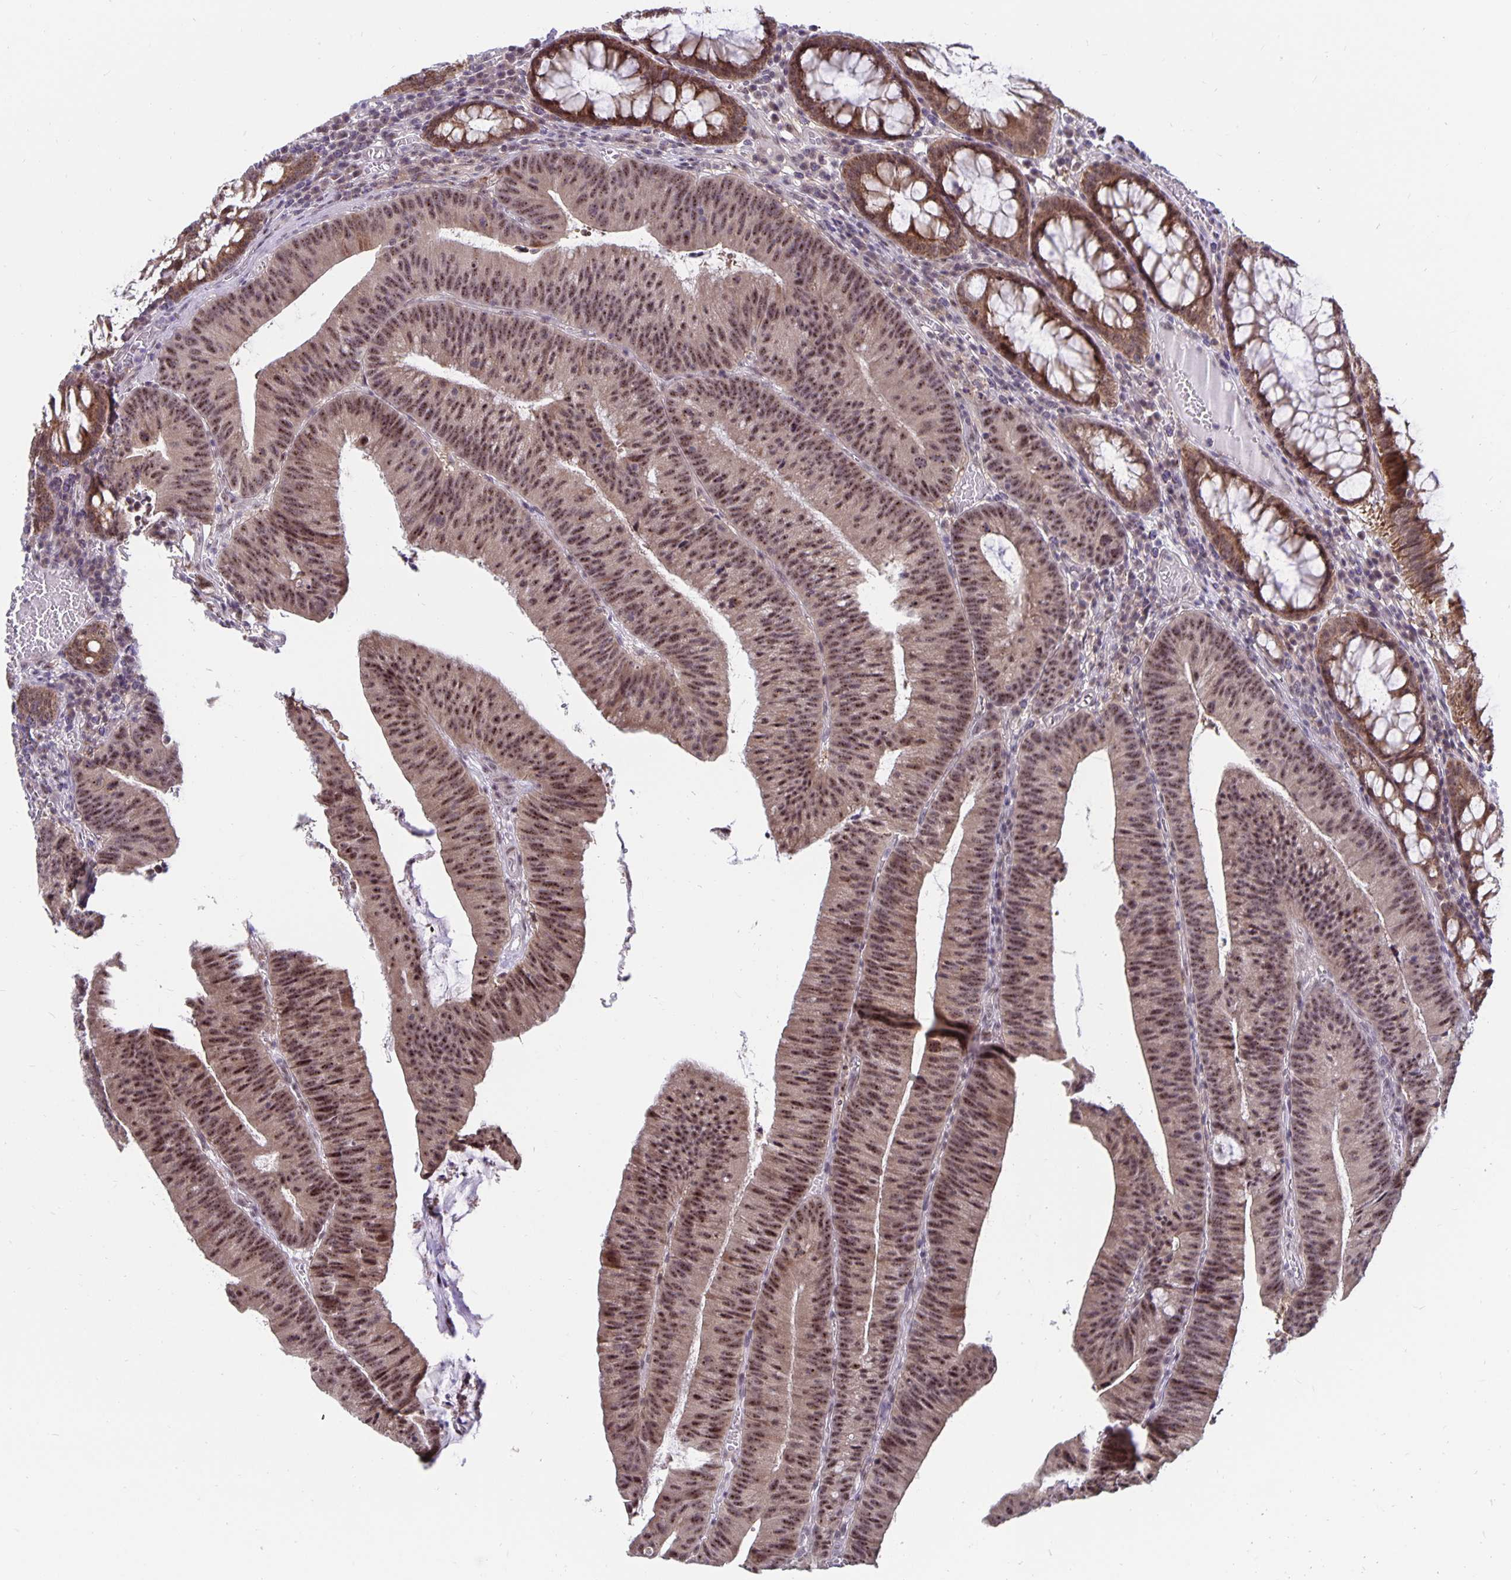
{"staining": {"intensity": "moderate", "quantity": ">75%", "location": "nuclear"}, "tissue": "colorectal cancer", "cell_type": "Tumor cells", "image_type": "cancer", "snomed": [{"axis": "morphology", "description": "Adenocarcinoma, NOS"}, {"axis": "topography", "description": "Colon"}], "caption": "Tumor cells exhibit medium levels of moderate nuclear expression in approximately >75% of cells in colorectal cancer (adenocarcinoma).", "gene": "EXOC6B", "patient": {"sex": "female", "age": 78}}